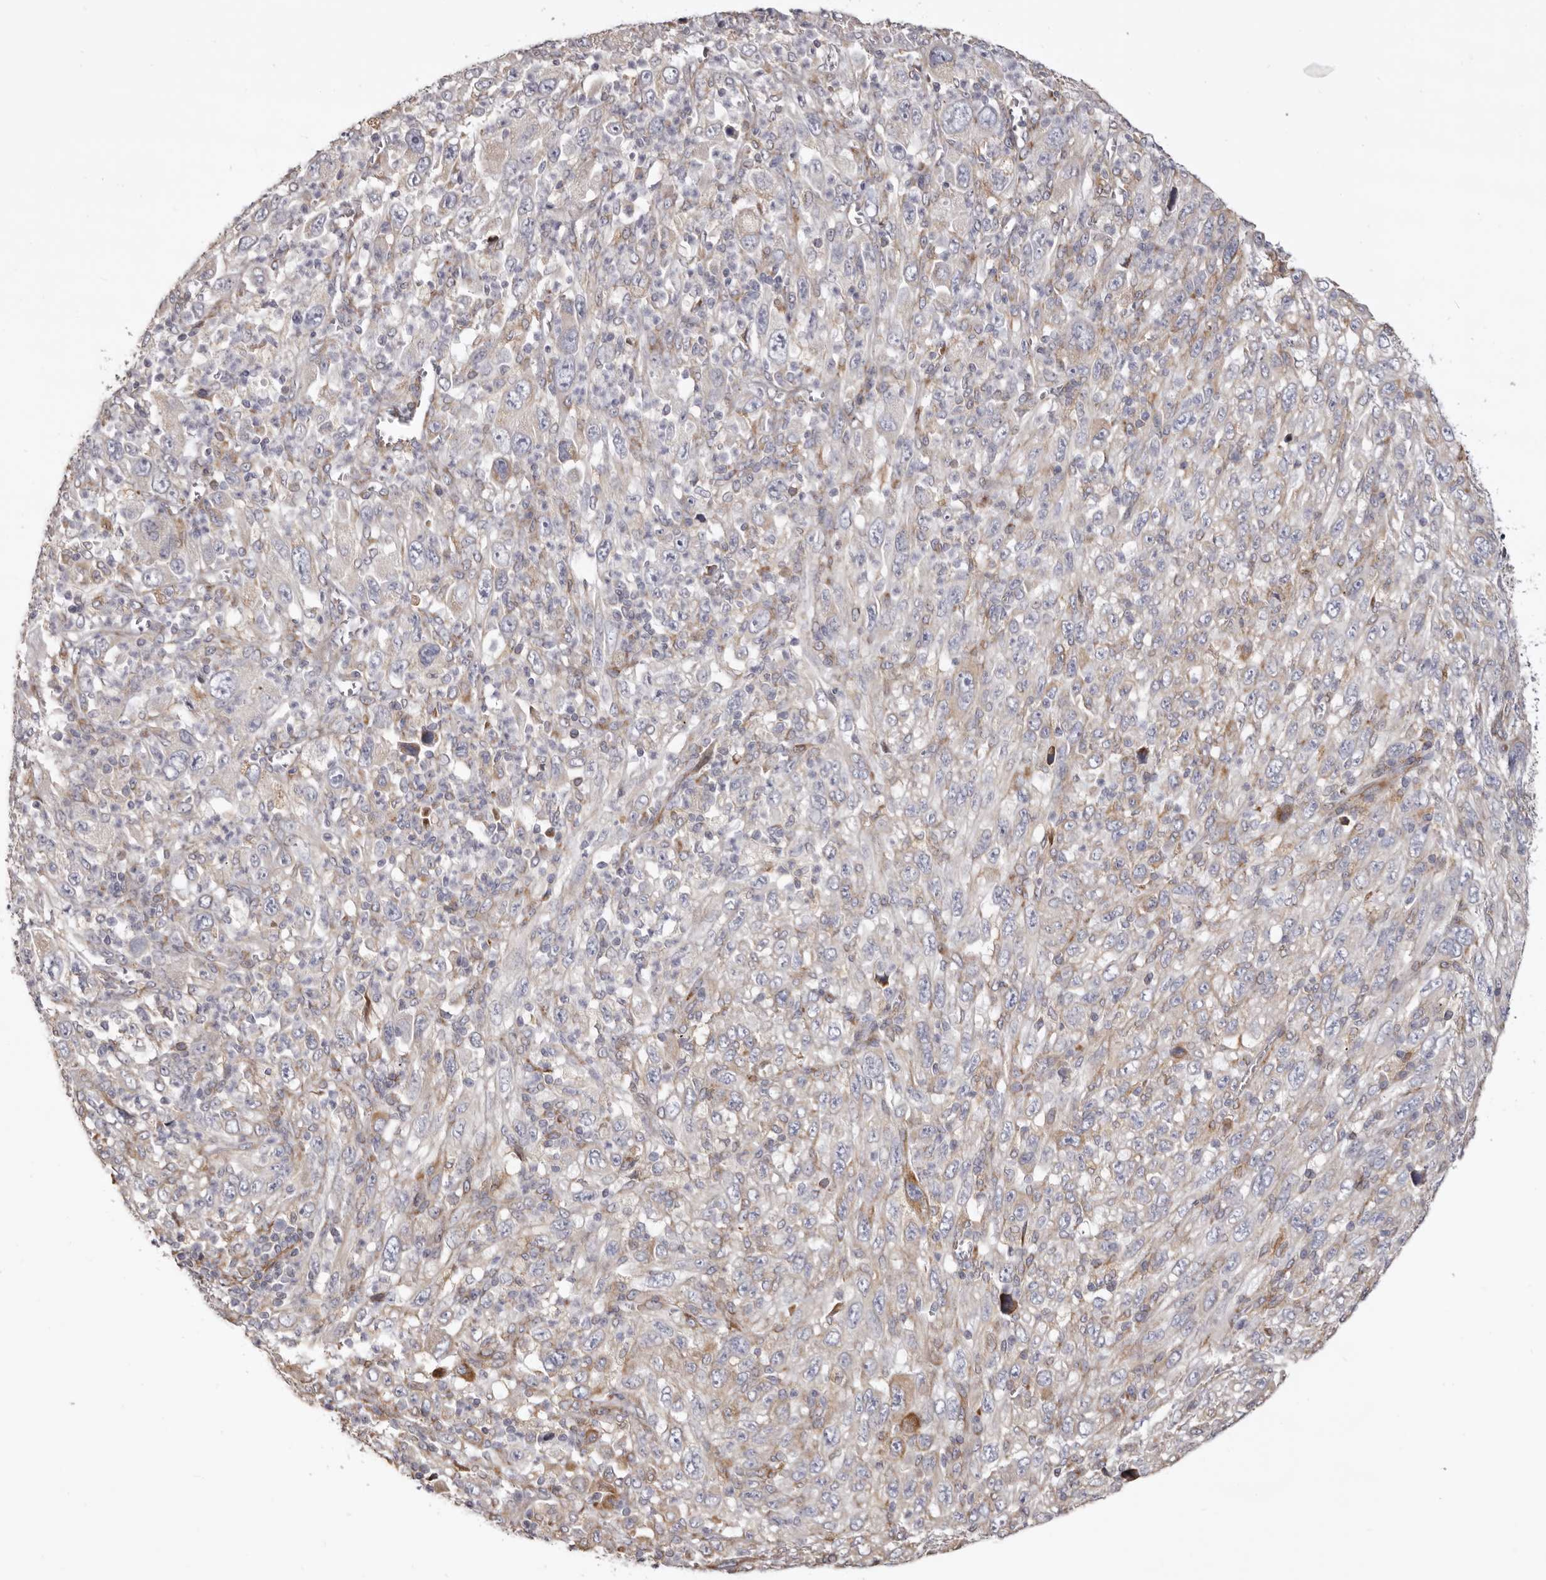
{"staining": {"intensity": "moderate", "quantity": "<25%", "location": "cytoplasmic/membranous"}, "tissue": "melanoma", "cell_type": "Tumor cells", "image_type": "cancer", "snomed": [{"axis": "morphology", "description": "Malignant melanoma, Metastatic site"}, {"axis": "topography", "description": "Skin"}], "caption": "There is low levels of moderate cytoplasmic/membranous expression in tumor cells of melanoma, as demonstrated by immunohistochemical staining (brown color).", "gene": "PIGX", "patient": {"sex": "female", "age": 56}}